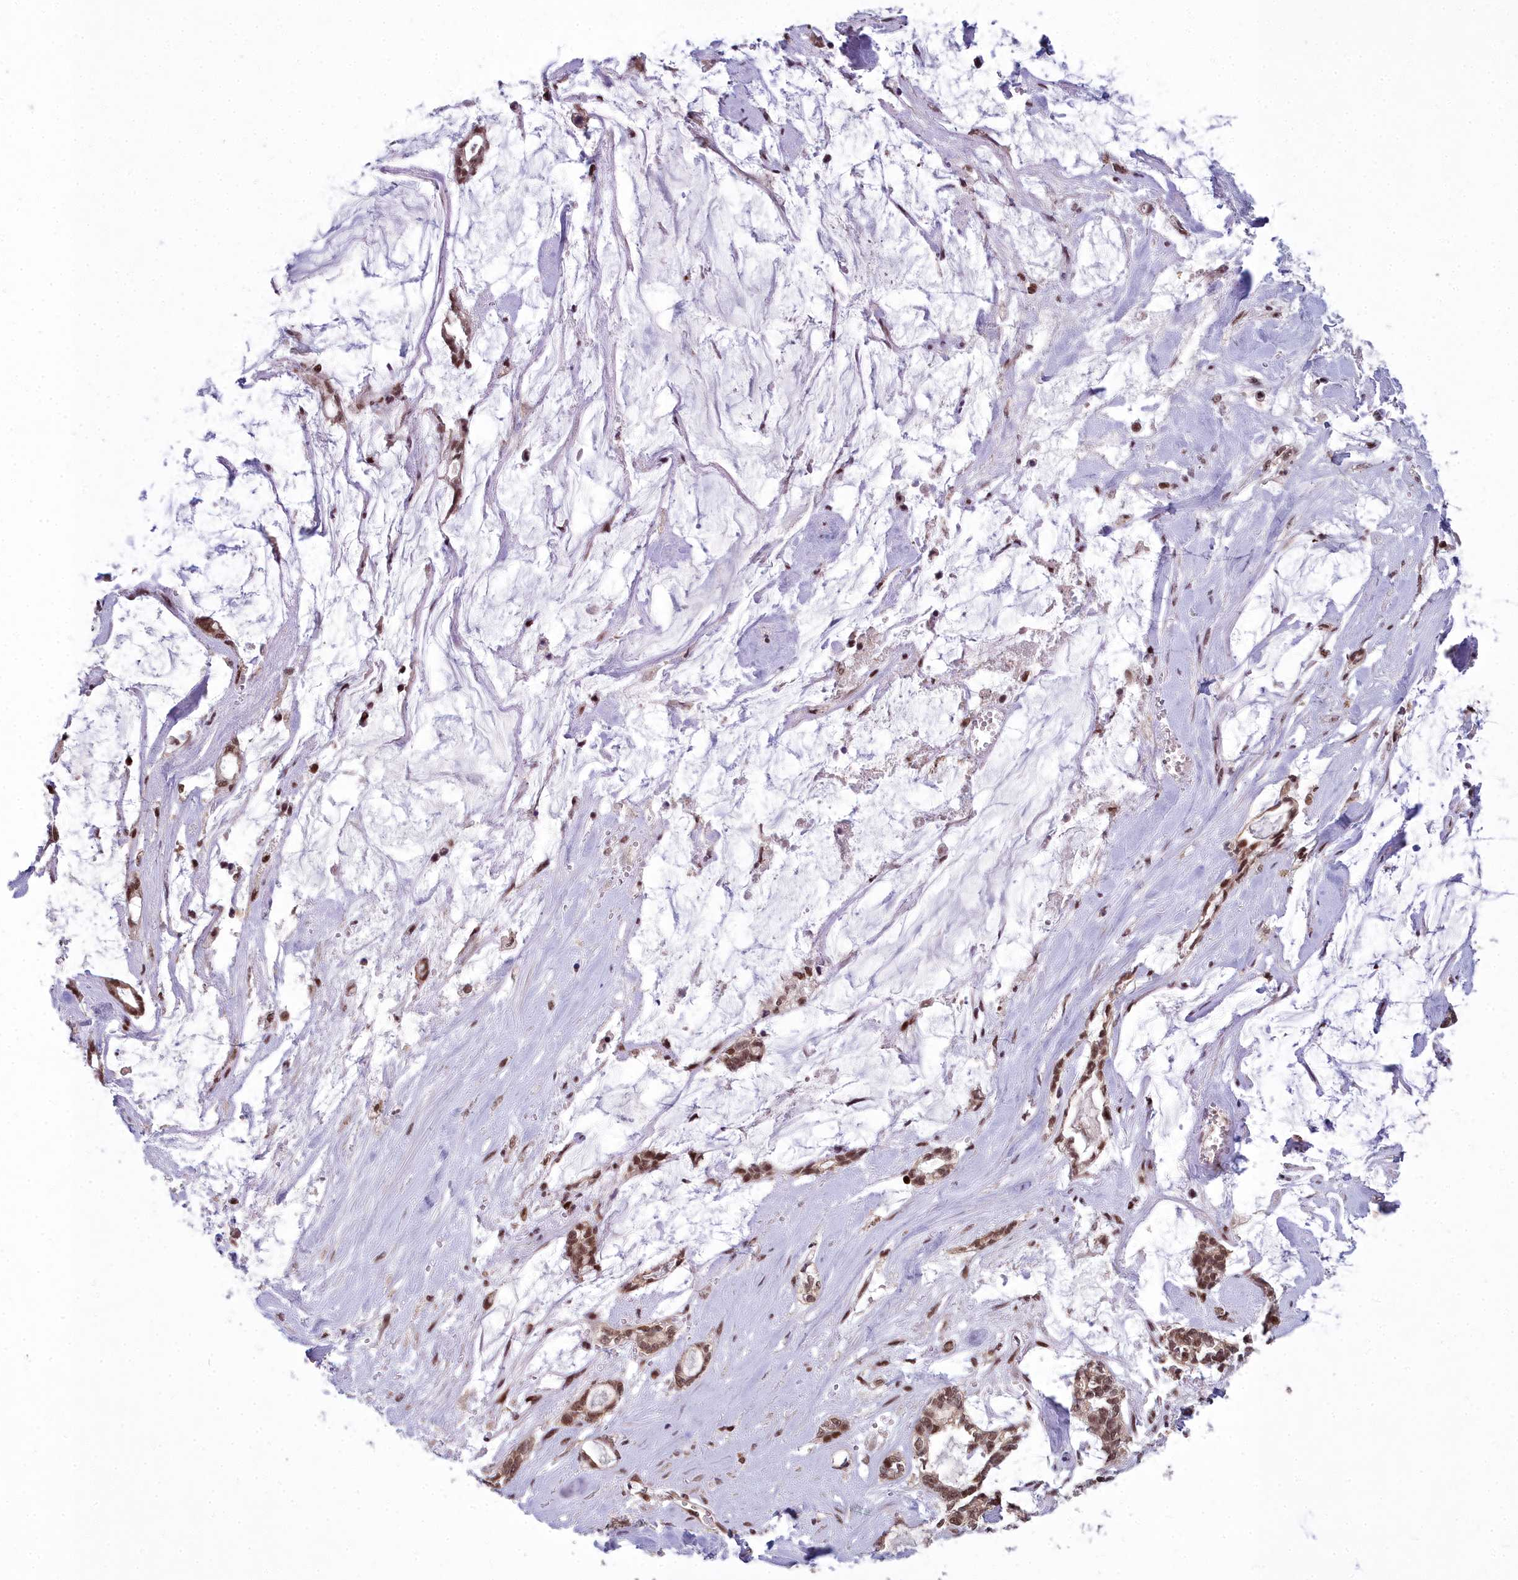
{"staining": {"intensity": "moderate", "quantity": ">75%", "location": "nuclear"}, "tissue": "pancreatic cancer", "cell_type": "Tumor cells", "image_type": "cancer", "snomed": [{"axis": "morphology", "description": "Adenocarcinoma, NOS"}, {"axis": "topography", "description": "Pancreas"}], "caption": "An IHC micrograph of neoplastic tissue is shown. Protein staining in brown highlights moderate nuclear positivity in pancreatic cancer (adenocarcinoma) within tumor cells.", "gene": "GMEB1", "patient": {"sex": "female", "age": 73}}